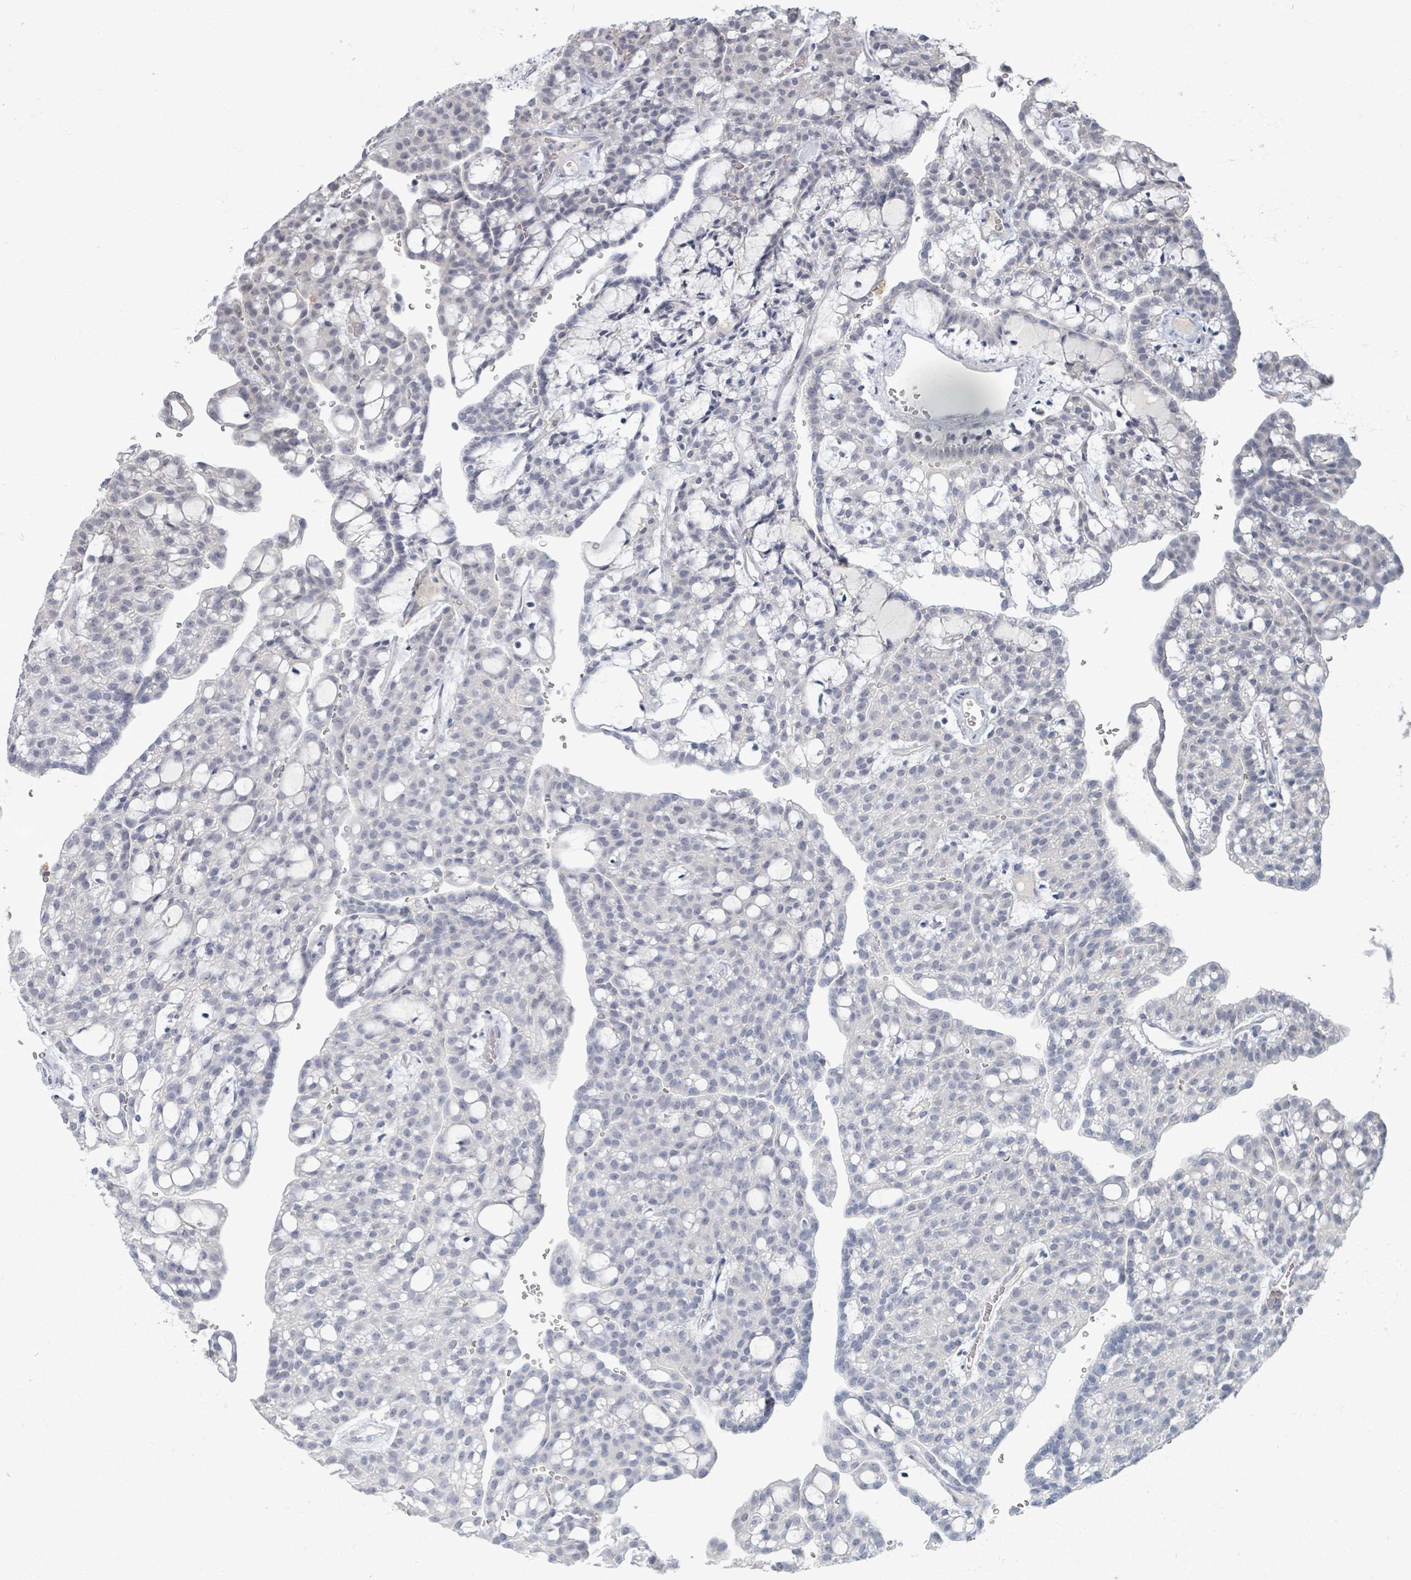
{"staining": {"intensity": "negative", "quantity": "none", "location": "none"}, "tissue": "renal cancer", "cell_type": "Tumor cells", "image_type": "cancer", "snomed": [{"axis": "morphology", "description": "Adenocarcinoma, NOS"}, {"axis": "topography", "description": "Kidney"}], "caption": "This histopathology image is of adenocarcinoma (renal) stained with immunohistochemistry (IHC) to label a protein in brown with the nuclei are counter-stained blue. There is no positivity in tumor cells.", "gene": "WNT11", "patient": {"sex": "male", "age": 63}}